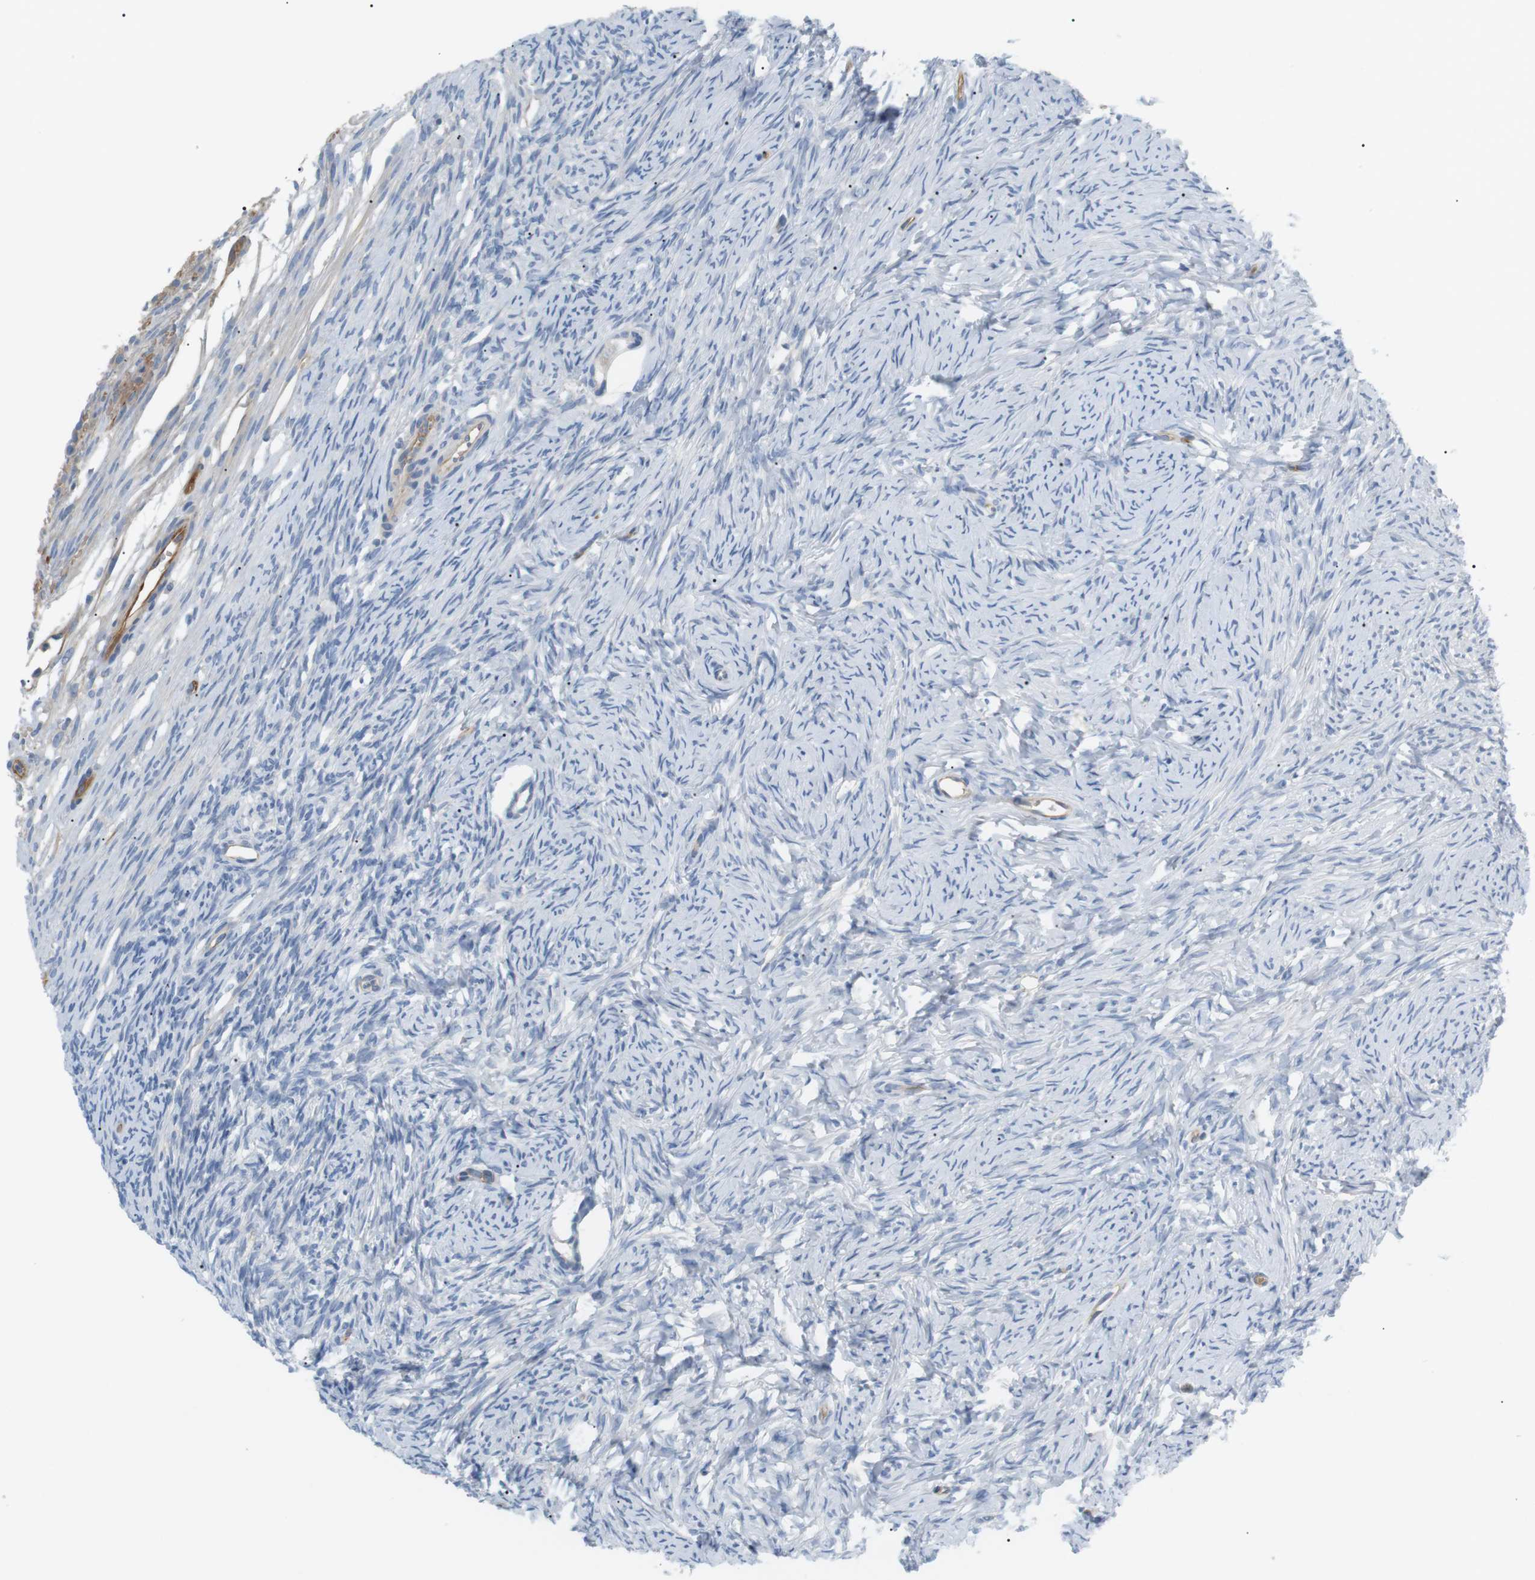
{"staining": {"intensity": "negative", "quantity": "none", "location": "none"}, "tissue": "ovary", "cell_type": "Follicle cells", "image_type": "normal", "snomed": [{"axis": "morphology", "description": "Normal tissue, NOS"}, {"axis": "topography", "description": "Ovary"}], "caption": "This is a histopathology image of immunohistochemistry staining of benign ovary, which shows no staining in follicle cells. The staining was performed using DAB to visualize the protein expression in brown, while the nuclei were stained in blue with hematoxylin (Magnification: 20x).", "gene": "ADCY10", "patient": {"sex": "female", "age": 33}}